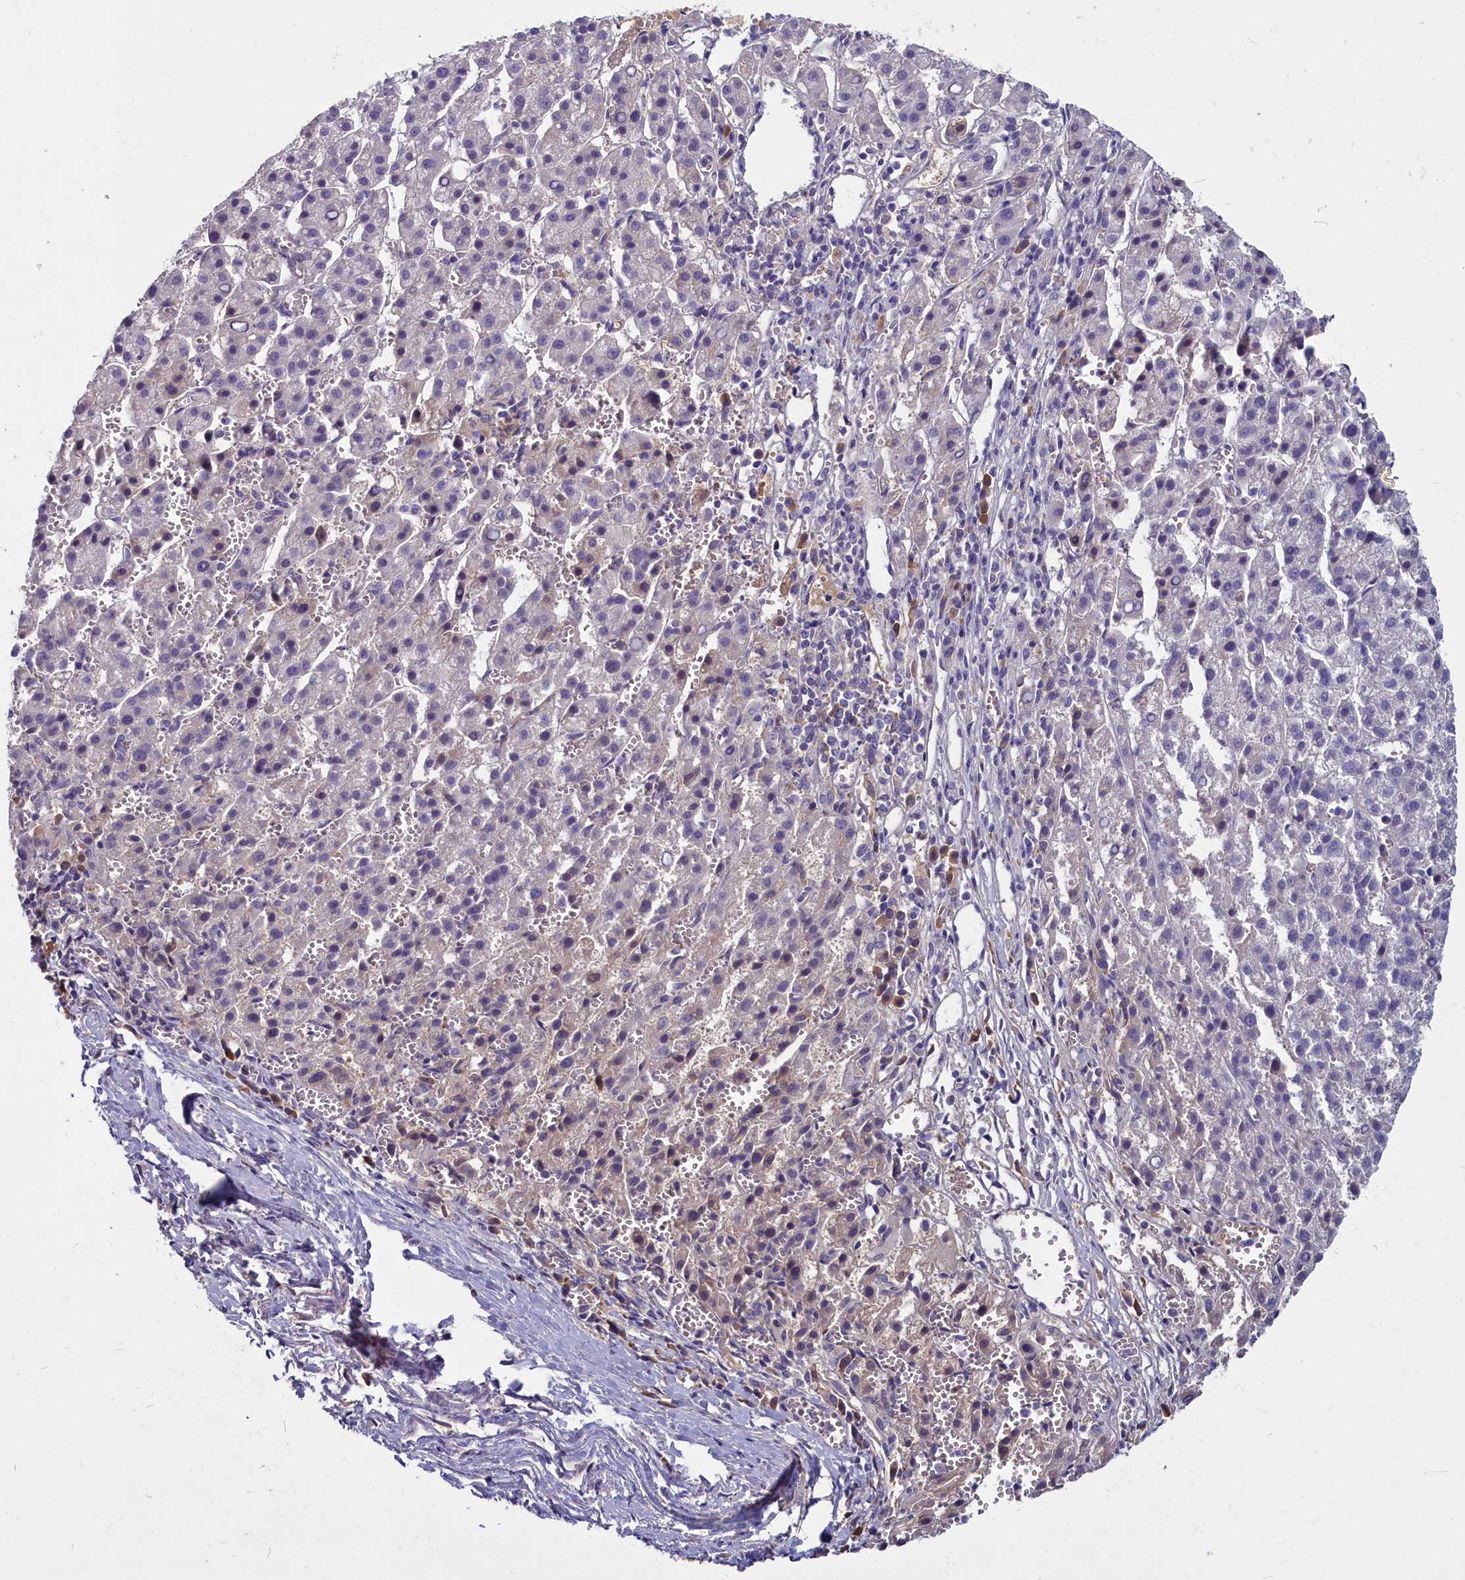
{"staining": {"intensity": "negative", "quantity": "none", "location": "none"}, "tissue": "liver cancer", "cell_type": "Tumor cells", "image_type": "cancer", "snomed": [{"axis": "morphology", "description": "Carcinoma, Hepatocellular, NOS"}, {"axis": "topography", "description": "Liver"}], "caption": "This is a micrograph of immunohistochemistry (IHC) staining of liver cancer, which shows no expression in tumor cells. The staining was performed using DAB to visualize the protein expression in brown, while the nuclei were stained in blue with hematoxylin (Magnification: 20x).", "gene": "SV2C", "patient": {"sex": "female", "age": 58}}